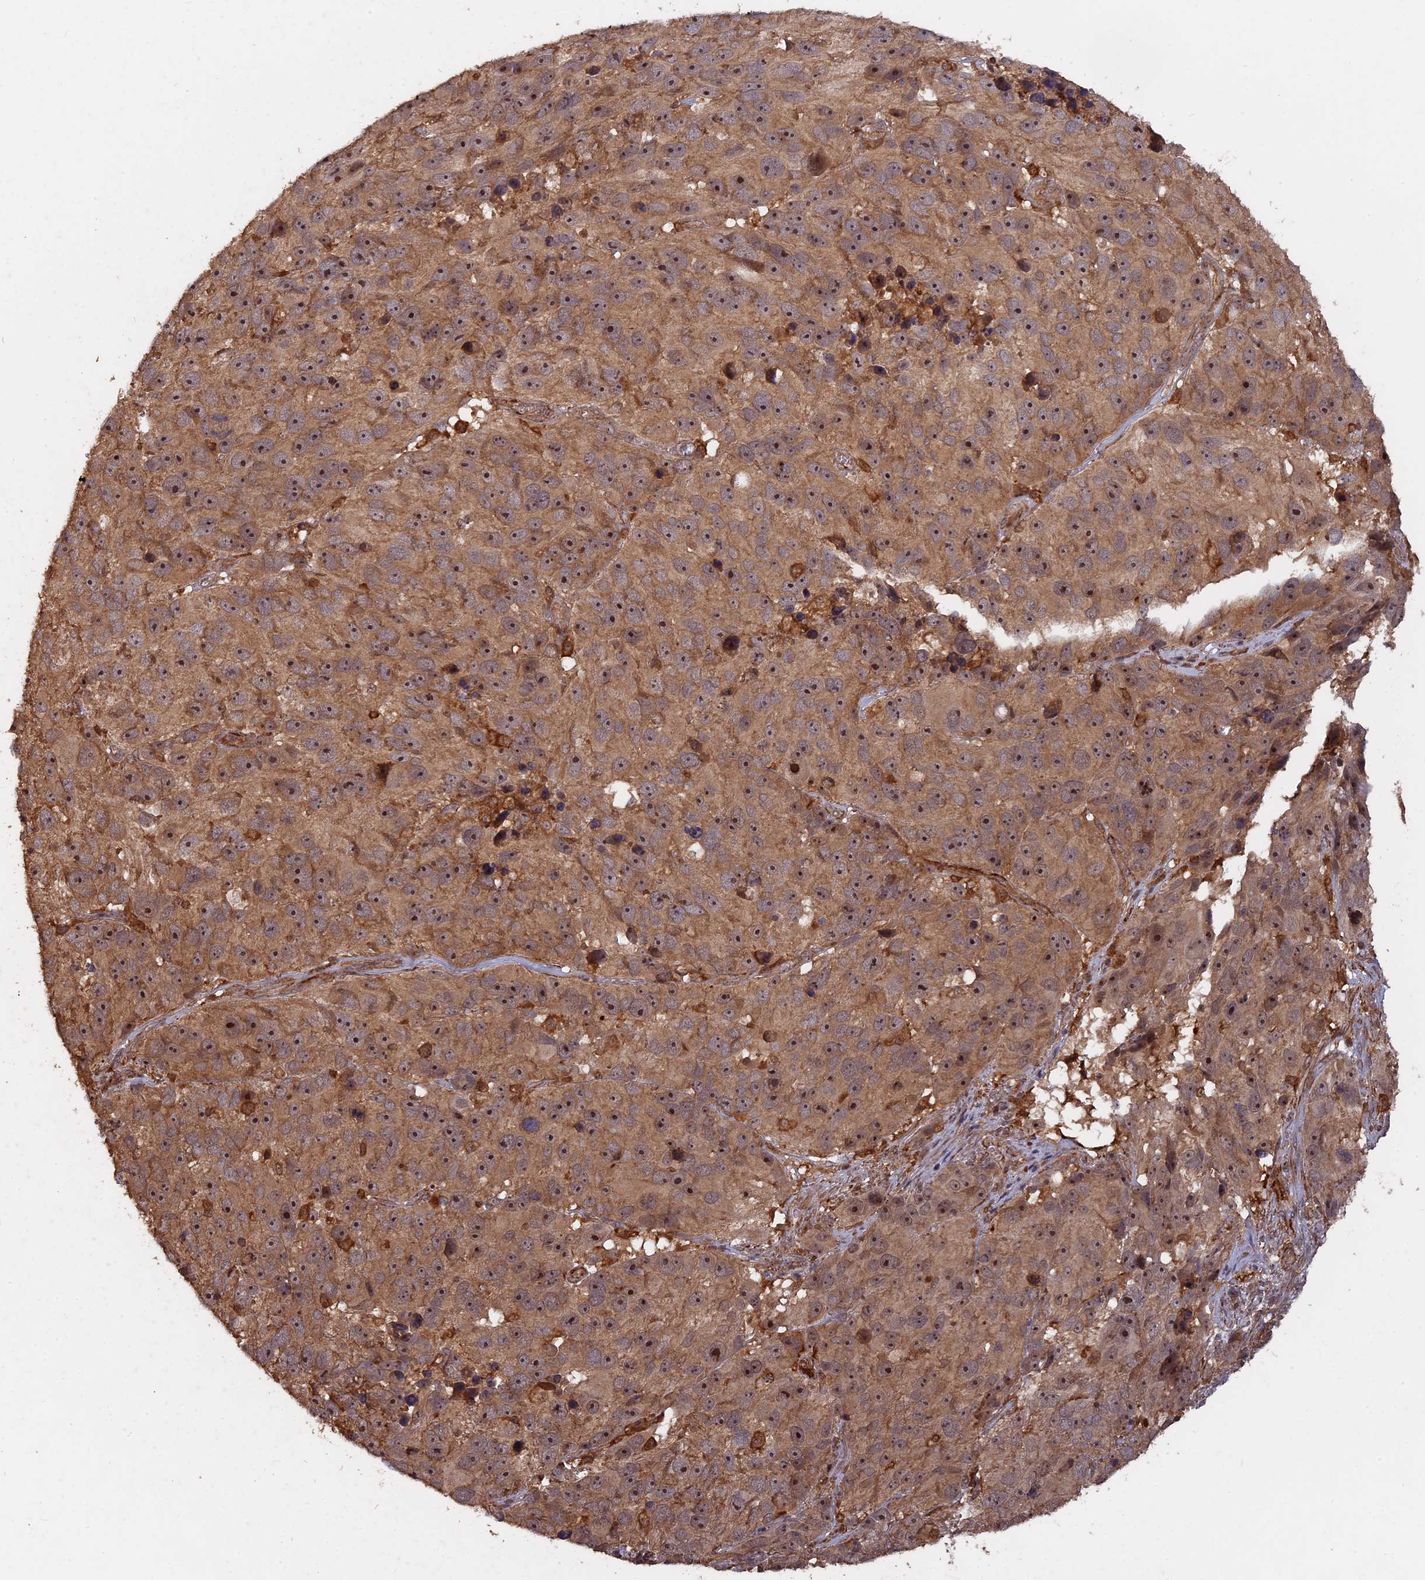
{"staining": {"intensity": "moderate", "quantity": ">75%", "location": "cytoplasmic/membranous,nuclear"}, "tissue": "melanoma", "cell_type": "Tumor cells", "image_type": "cancer", "snomed": [{"axis": "morphology", "description": "Malignant melanoma, NOS"}, {"axis": "topography", "description": "Skin"}], "caption": "High-magnification brightfield microscopy of melanoma stained with DAB (brown) and counterstained with hematoxylin (blue). tumor cells exhibit moderate cytoplasmic/membranous and nuclear staining is identified in approximately>75% of cells.", "gene": "SAC3D1", "patient": {"sex": "male", "age": 84}}